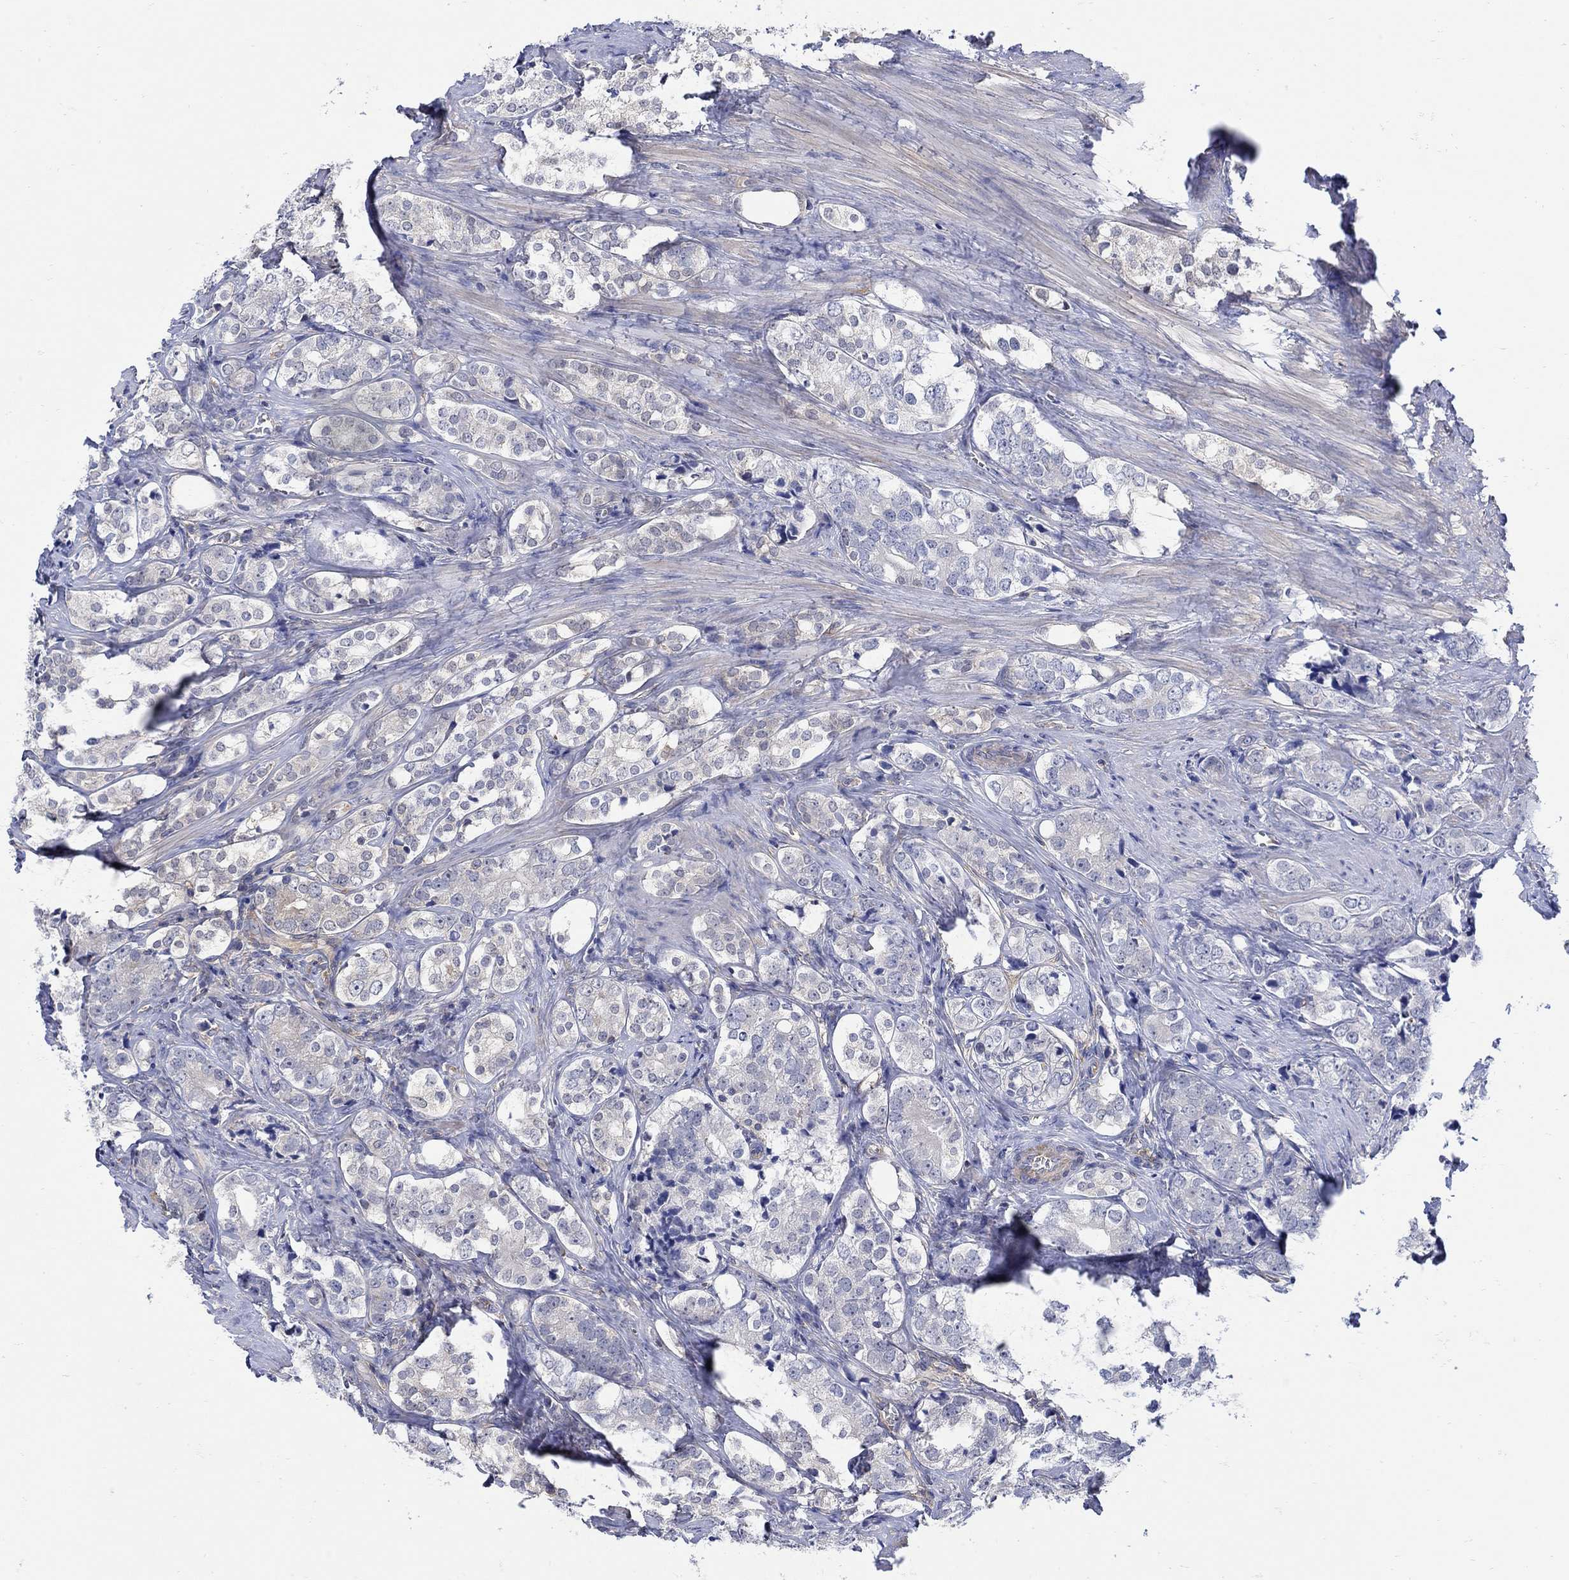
{"staining": {"intensity": "negative", "quantity": "none", "location": "none"}, "tissue": "prostate cancer", "cell_type": "Tumor cells", "image_type": "cancer", "snomed": [{"axis": "morphology", "description": "Adenocarcinoma, NOS"}, {"axis": "topography", "description": "Prostate and seminal vesicle, NOS"}], "caption": "Prostate cancer (adenocarcinoma) stained for a protein using IHC demonstrates no staining tumor cells.", "gene": "TEKT3", "patient": {"sex": "male", "age": 63}}